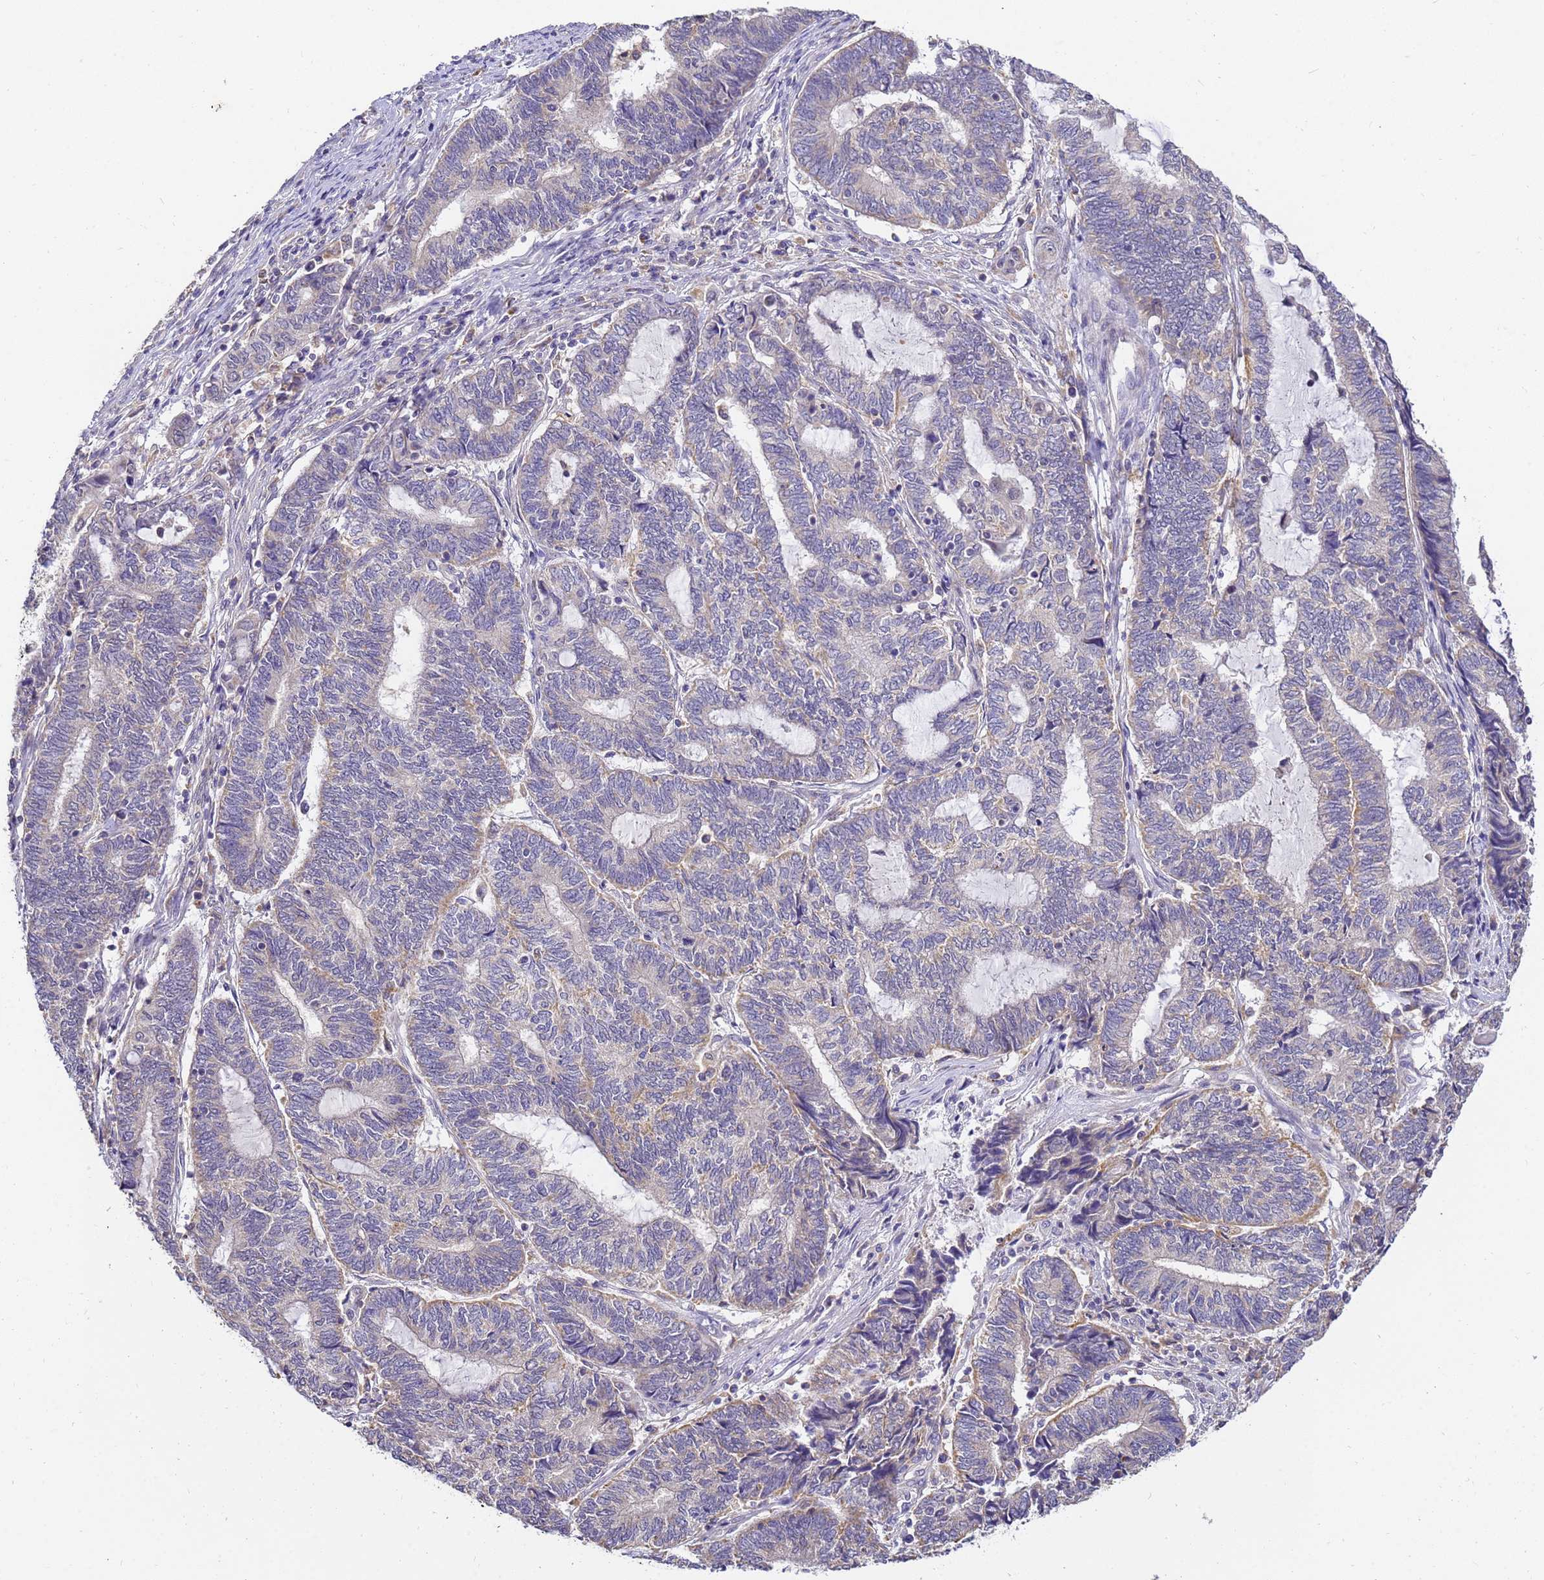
{"staining": {"intensity": "weak", "quantity": "<25%", "location": "cytoplasmic/membranous"}, "tissue": "endometrial cancer", "cell_type": "Tumor cells", "image_type": "cancer", "snomed": [{"axis": "morphology", "description": "Adenocarcinoma, NOS"}, {"axis": "topography", "description": "Uterus"}, {"axis": "topography", "description": "Endometrium"}], "caption": "Human endometrial cancer (adenocarcinoma) stained for a protein using IHC reveals no staining in tumor cells.", "gene": "ARL8B", "patient": {"sex": "female", "age": 70}}